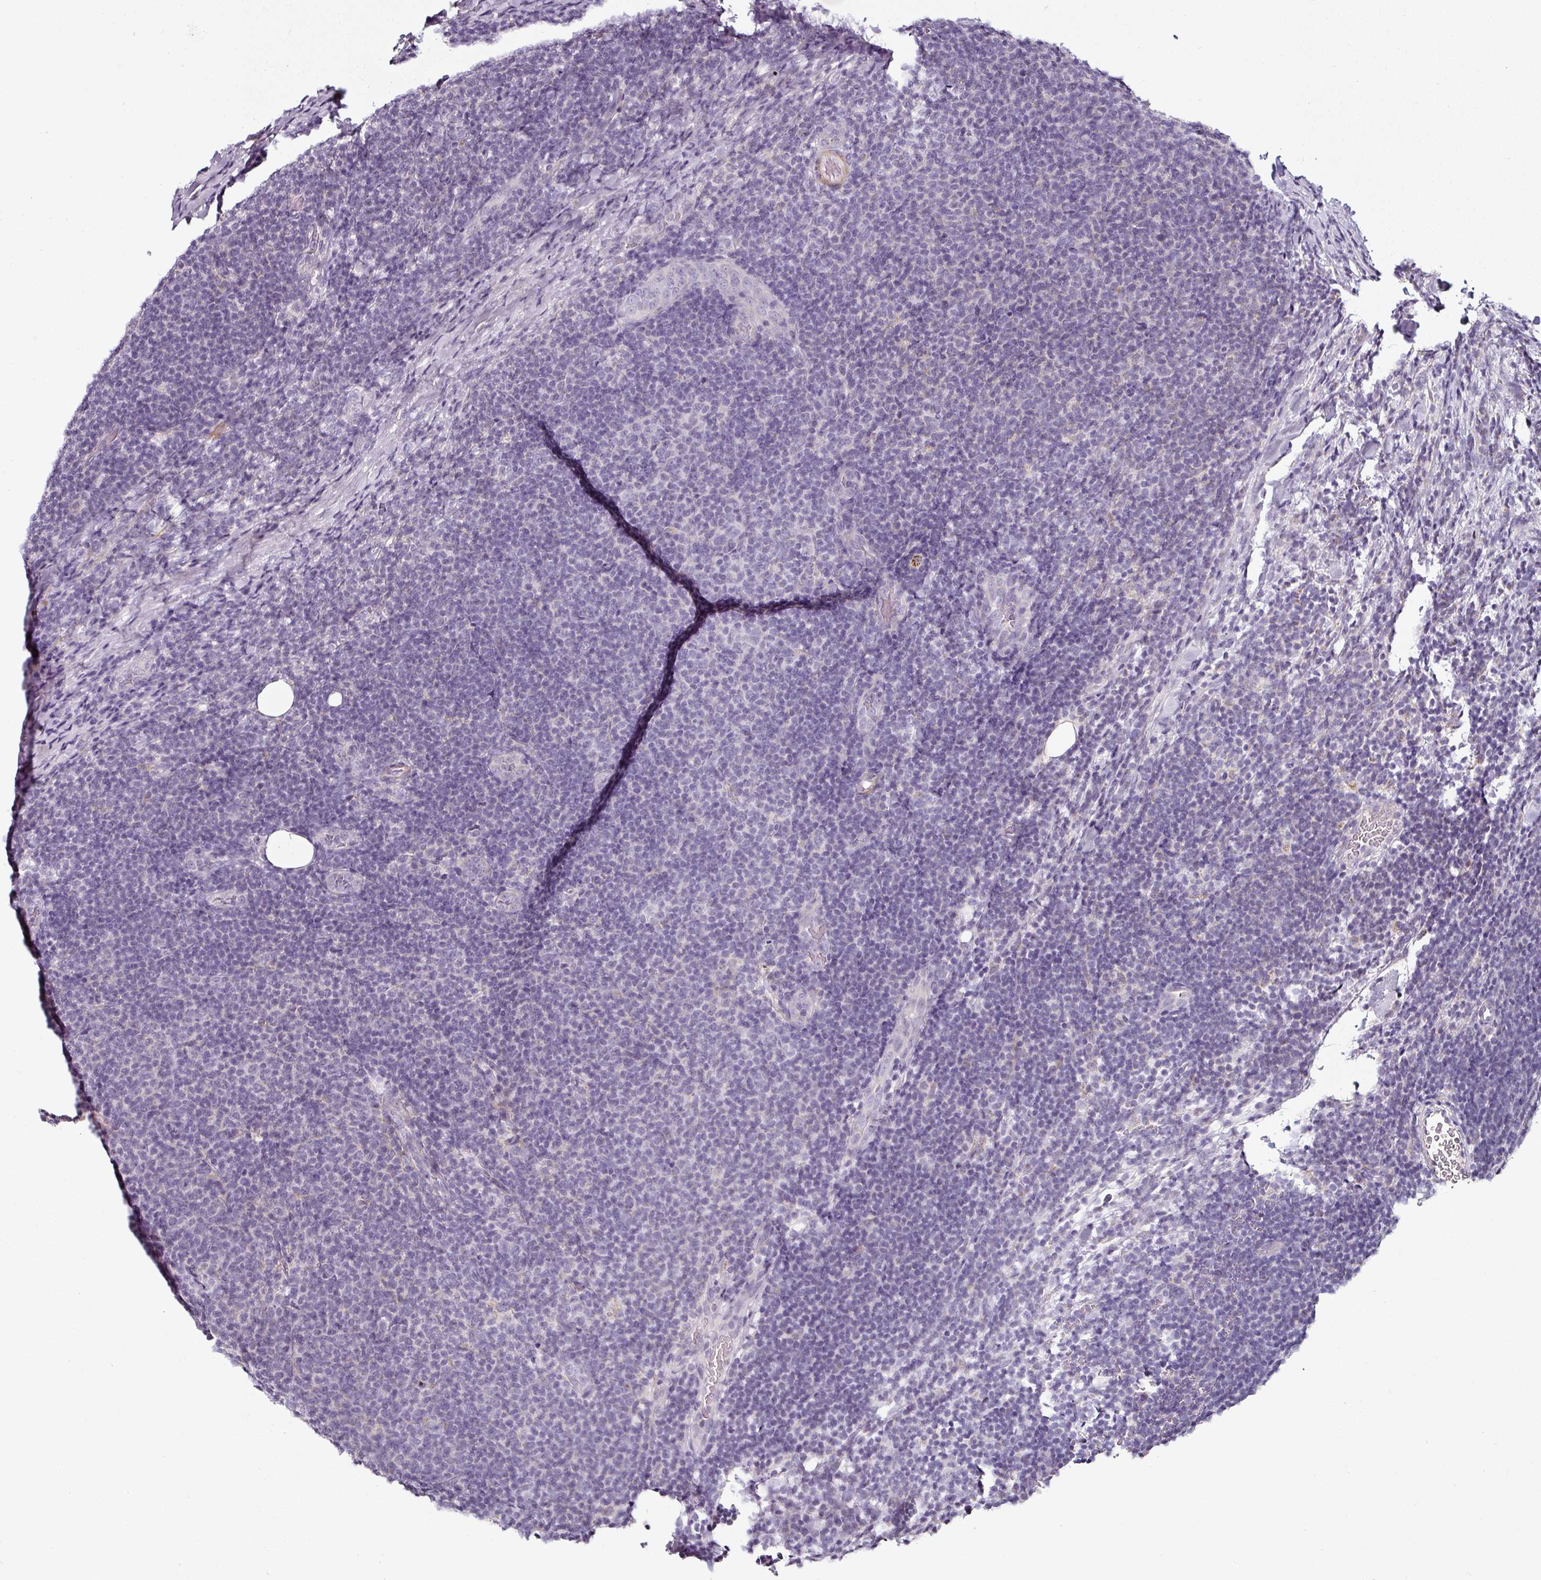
{"staining": {"intensity": "negative", "quantity": "none", "location": "none"}, "tissue": "lymphoma", "cell_type": "Tumor cells", "image_type": "cancer", "snomed": [{"axis": "morphology", "description": "Malignant lymphoma, non-Hodgkin's type, Low grade"}, {"axis": "topography", "description": "Lymph node"}], "caption": "A high-resolution photomicrograph shows IHC staining of lymphoma, which displays no significant expression in tumor cells.", "gene": "CAP2", "patient": {"sex": "male", "age": 66}}